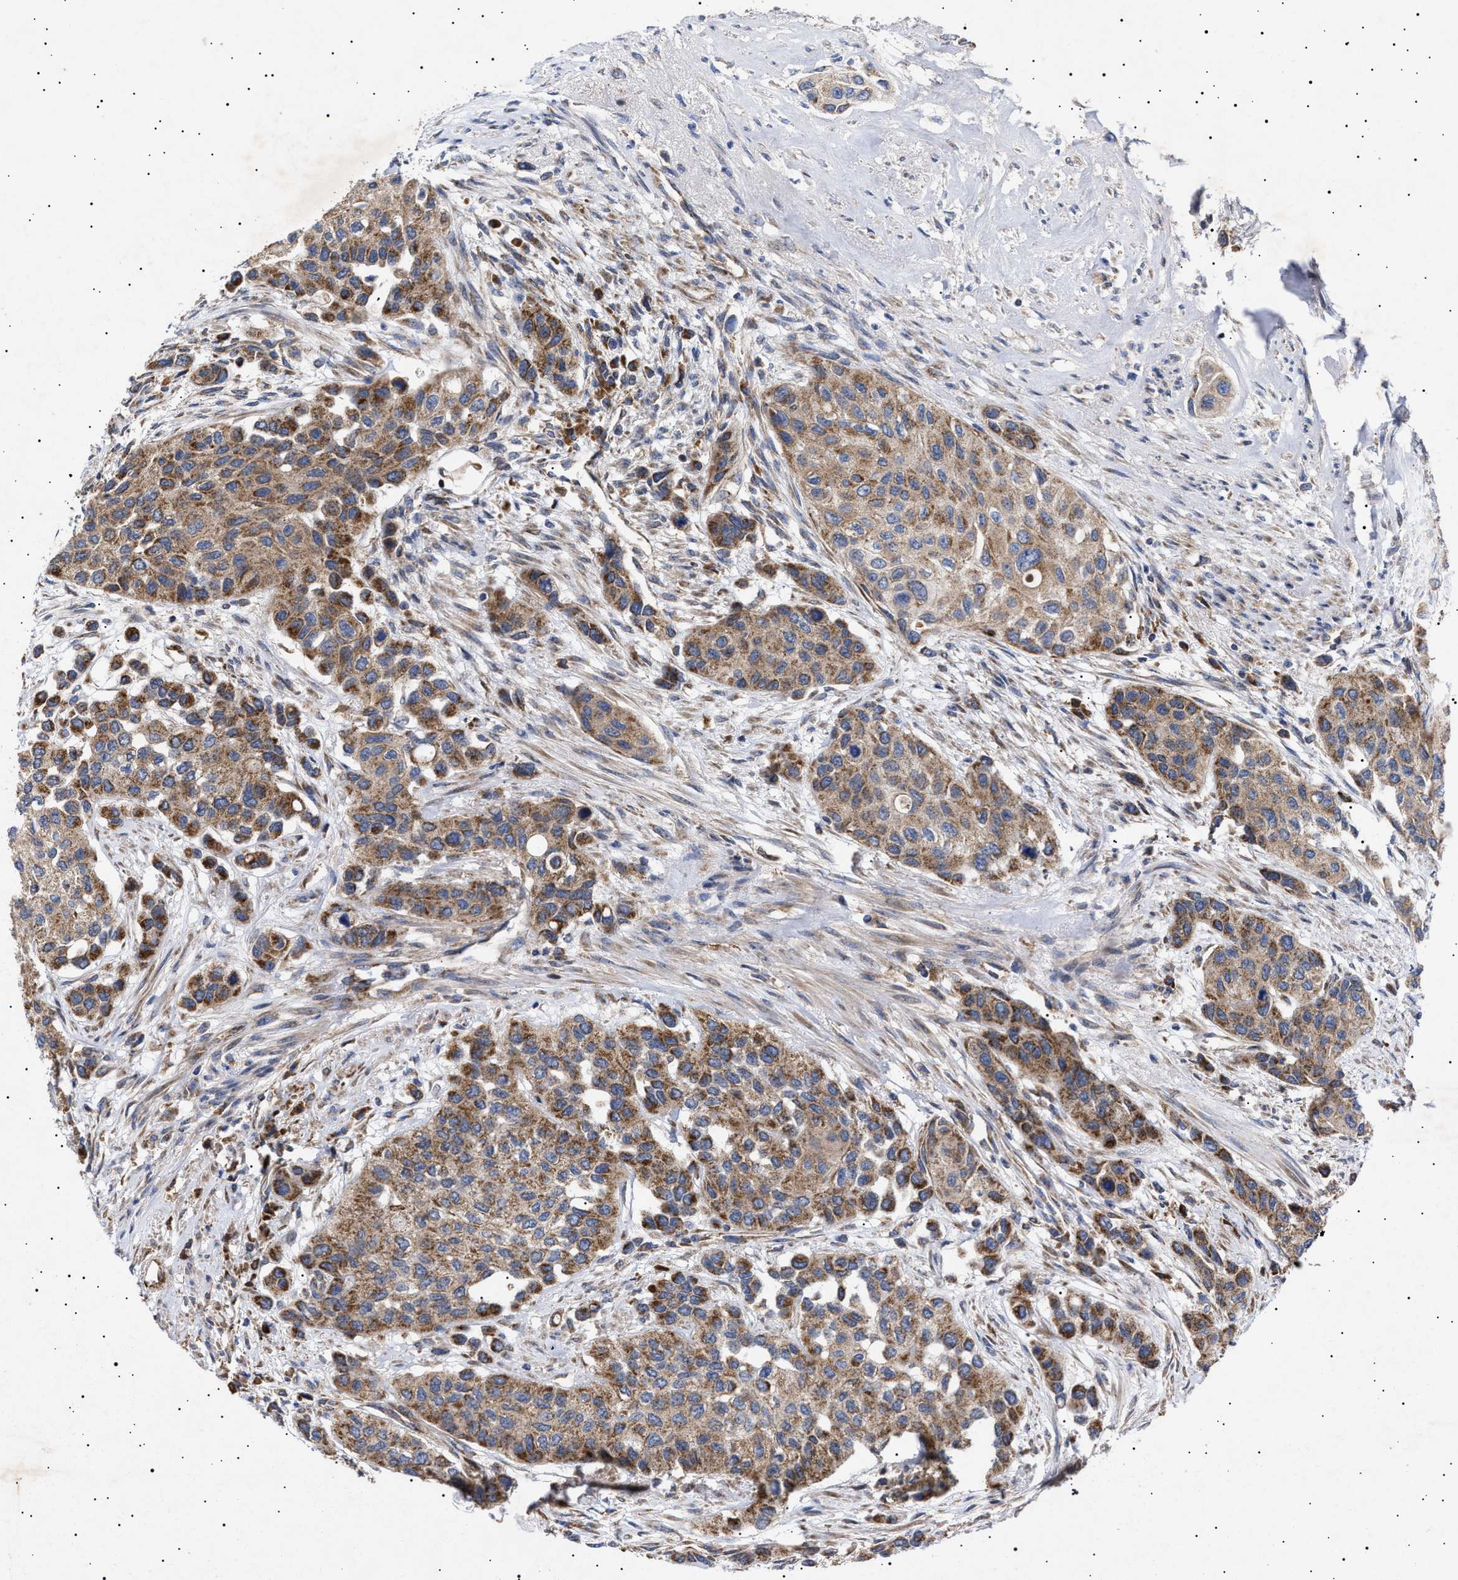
{"staining": {"intensity": "moderate", "quantity": ">75%", "location": "cytoplasmic/membranous"}, "tissue": "urothelial cancer", "cell_type": "Tumor cells", "image_type": "cancer", "snomed": [{"axis": "morphology", "description": "Urothelial carcinoma, High grade"}, {"axis": "topography", "description": "Urinary bladder"}], "caption": "The image displays staining of urothelial cancer, revealing moderate cytoplasmic/membranous protein staining (brown color) within tumor cells. (brown staining indicates protein expression, while blue staining denotes nuclei).", "gene": "MRPL10", "patient": {"sex": "female", "age": 56}}